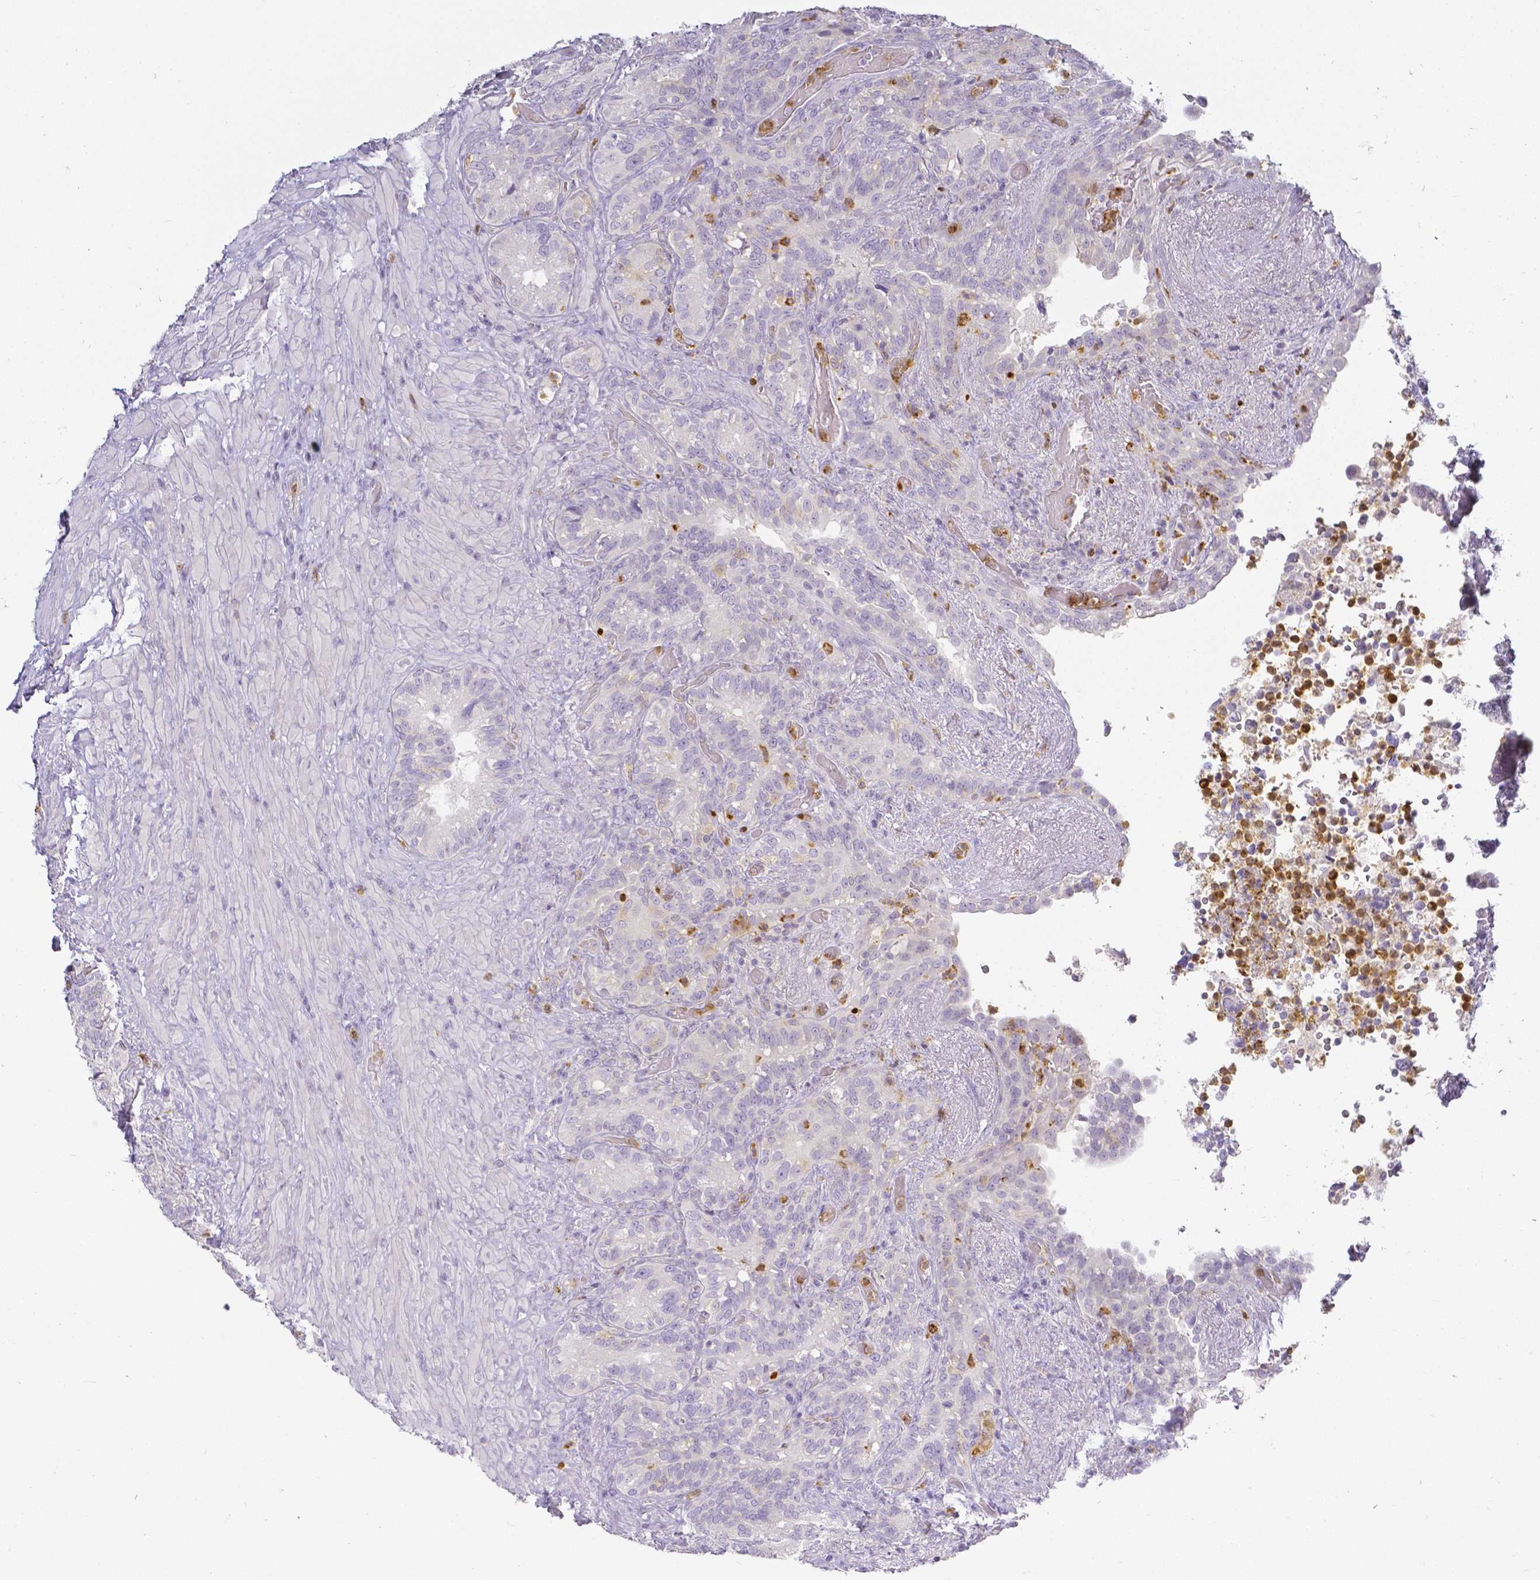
{"staining": {"intensity": "negative", "quantity": "none", "location": "none"}, "tissue": "seminal vesicle", "cell_type": "Glandular cells", "image_type": "normal", "snomed": [{"axis": "morphology", "description": "Normal tissue, NOS"}, {"axis": "topography", "description": "Seminal veicle"}], "caption": "Immunohistochemical staining of unremarkable human seminal vesicle shows no significant positivity in glandular cells. (DAB immunohistochemistry (IHC) visualized using brightfield microscopy, high magnification).", "gene": "KCNH1", "patient": {"sex": "male", "age": 68}}